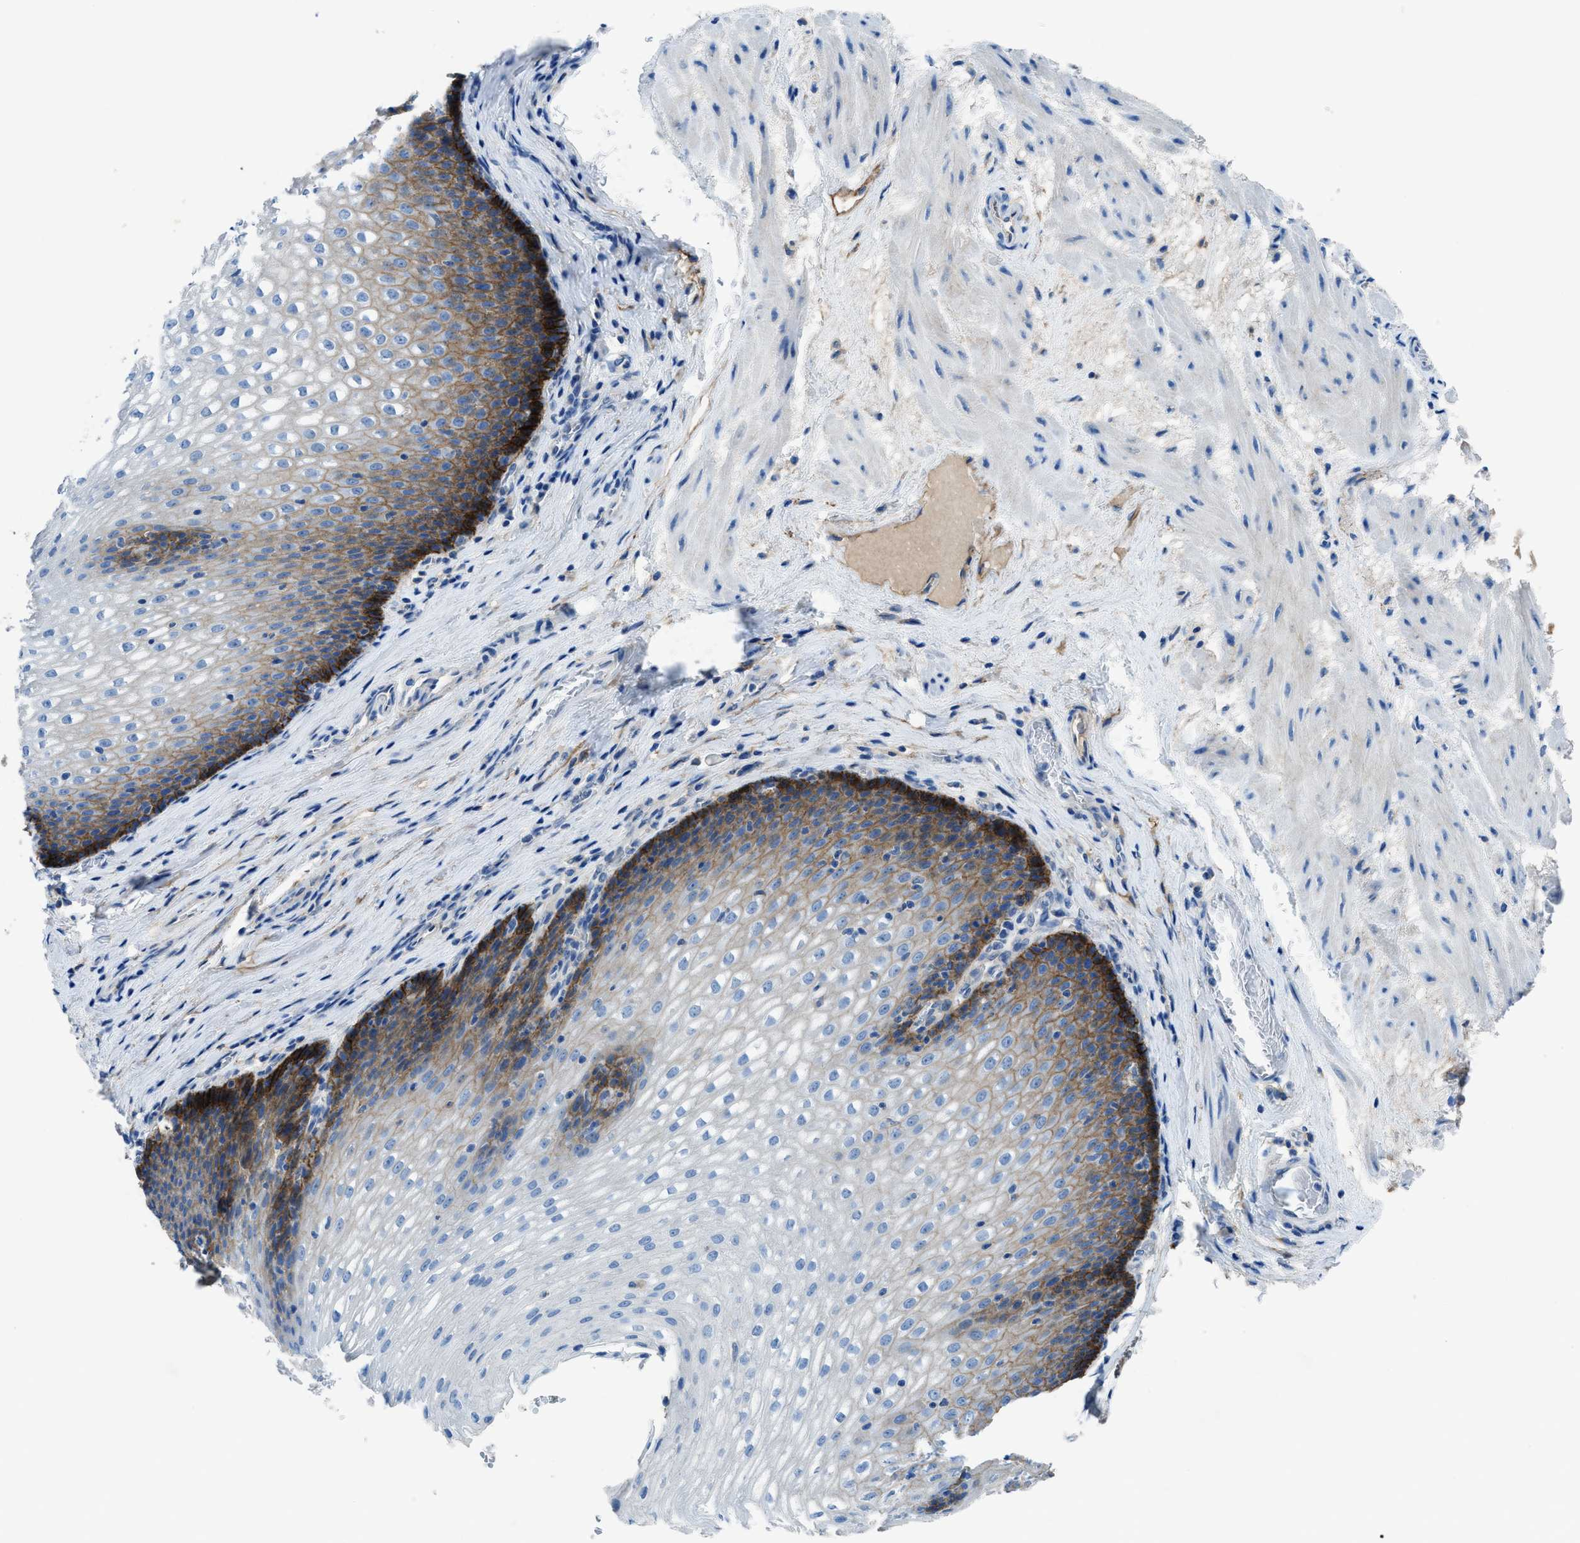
{"staining": {"intensity": "strong", "quantity": "<25%", "location": "cytoplasmic/membranous"}, "tissue": "esophagus", "cell_type": "Squamous epithelial cells", "image_type": "normal", "snomed": [{"axis": "morphology", "description": "Normal tissue, NOS"}, {"axis": "topography", "description": "Esophagus"}], "caption": "An immunohistochemistry (IHC) histopathology image of unremarkable tissue is shown. Protein staining in brown labels strong cytoplasmic/membranous positivity in esophagus within squamous epithelial cells. (Stains: DAB (3,3'-diaminobenzidine) in brown, nuclei in blue, Microscopy: brightfield microscopy at high magnification).", "gene": "PTGFRN", "patient": {"sex": "male", "age": 48}}